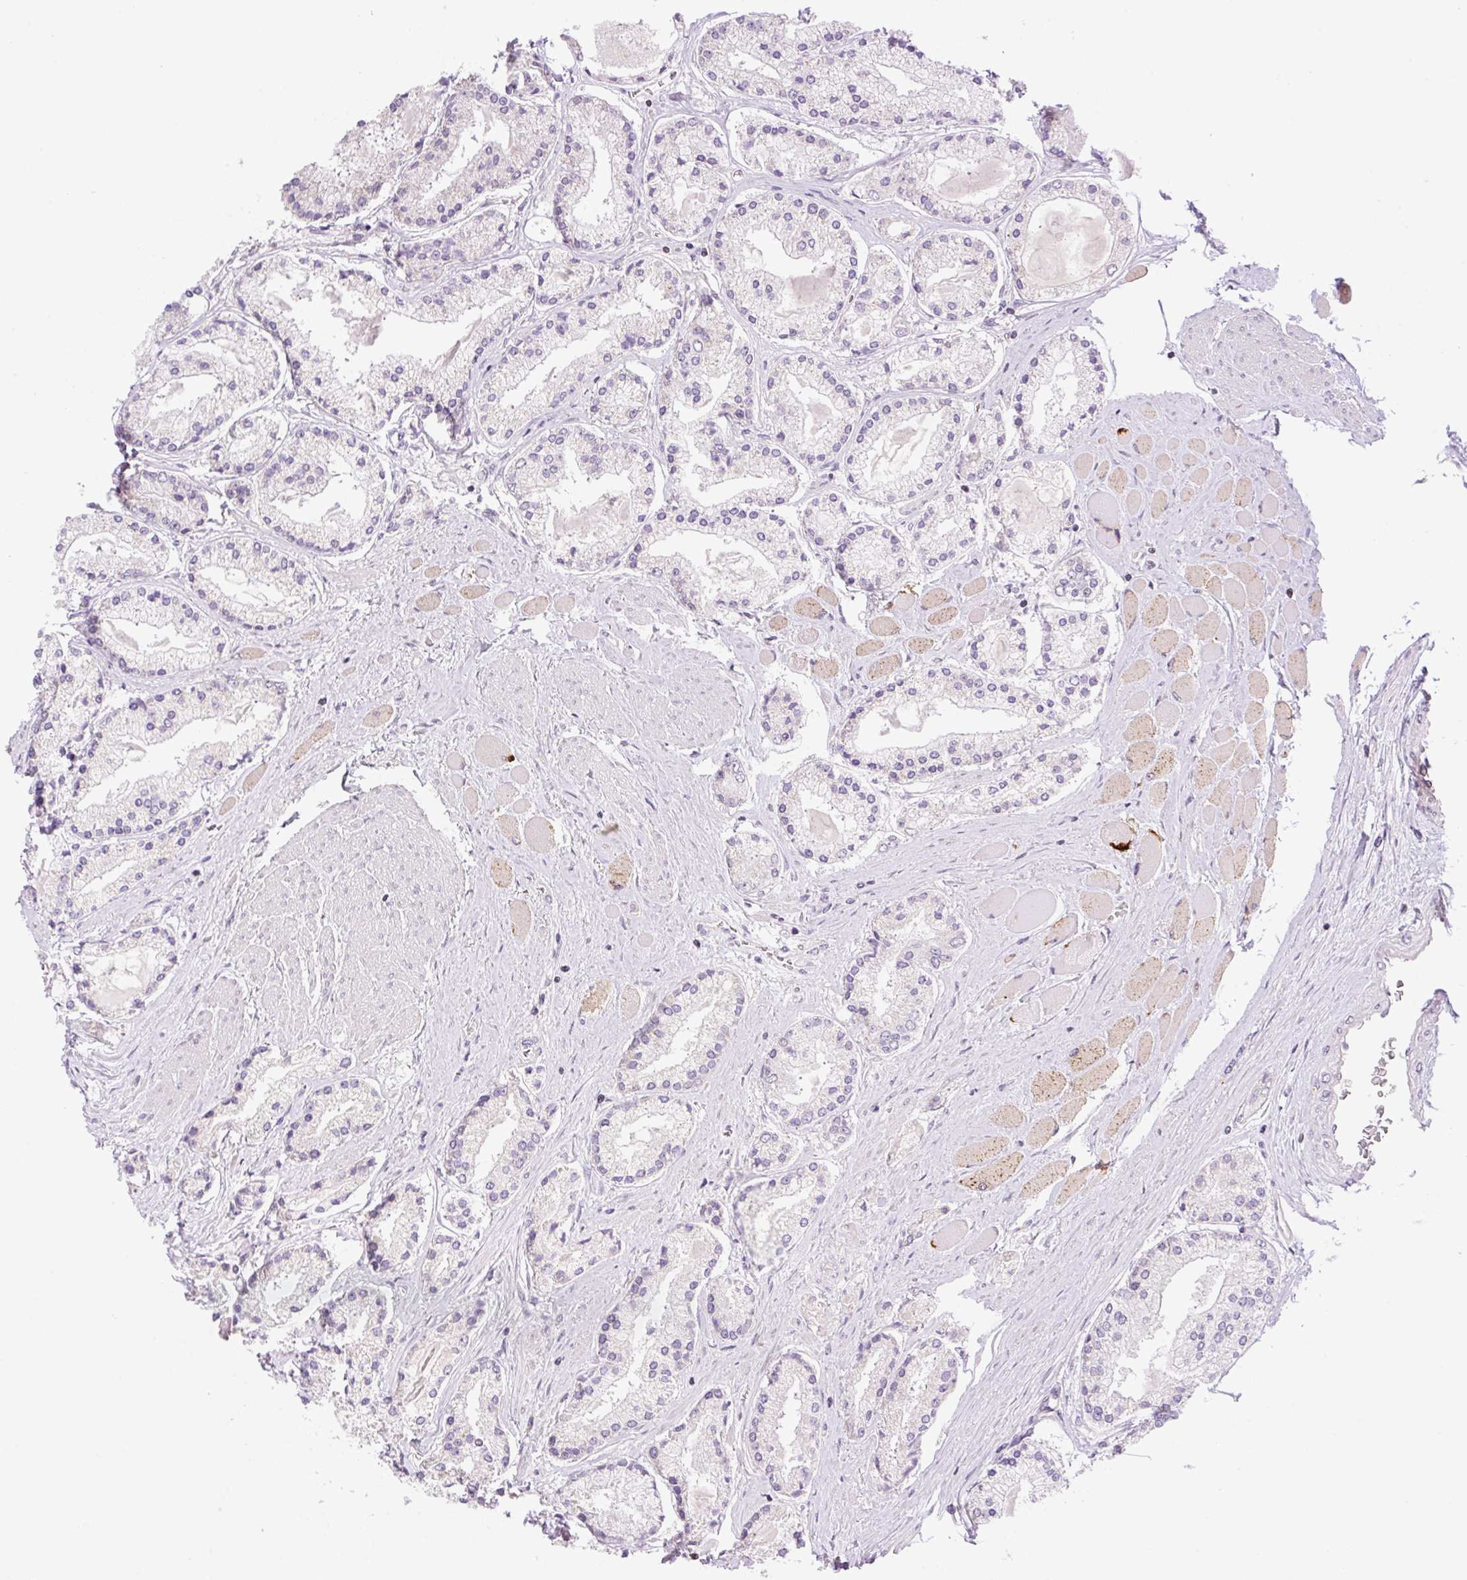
{"staining": {"intensity": "negative", "quantity": "none", "location": "none"}, "tissue": "prostate cancer", "cell_type": "Tumor cells", "image_type": "cancer", "snomed": [{"axis": "morphology", "description": "Adenocarcinoma, High grade"}, {"axis": "topography", "description": "Prostate"}], "caption": "Immunohistochemistry (IHC) photomicrograph of neoplastic tissue: prostate cancer stained with DAB (3,3'-diaminobenzidine) displays no significant protein positivity in tumor cells.", "gene": "ZNF394", "patient": {"sex": "male", "age": 67}}